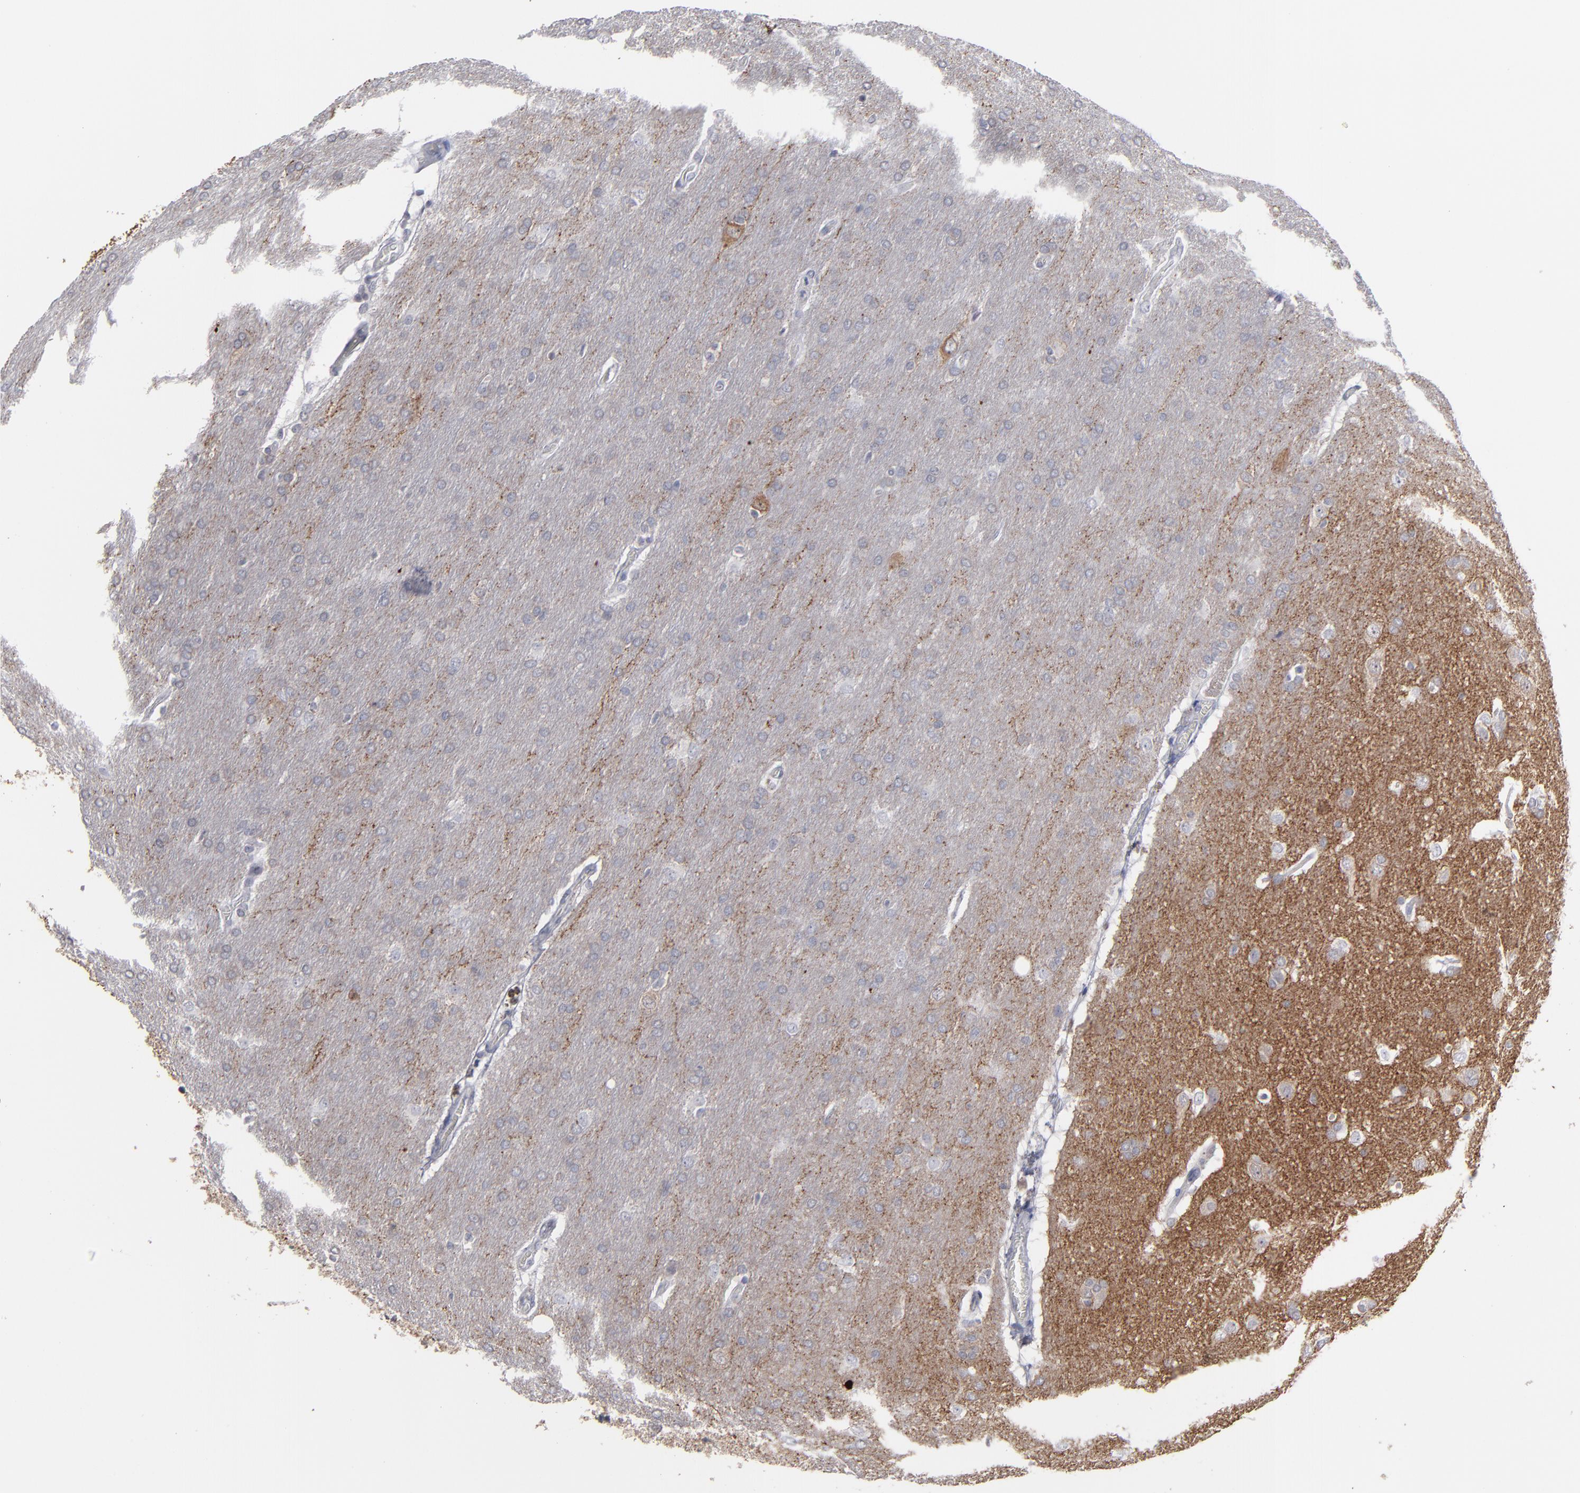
{"staining": {"intensity": "negative", "quantity": "none", "location": "none"}, "tissue": "glioma", "cell_type": "Tumor cells", "image_type": "cancer", "snomed": [{"axis": "morphology", "description": "Glioma, malignant, Low grade"}, {"axis": "topography", "description": "Brain"}], "caption": "Immunohistochemical staining of malignant glioma (low-grade) displays no significant positivity in tumor cells.", "gene": "RPH3A", "patient": {"sex": "female", "age": 32}}